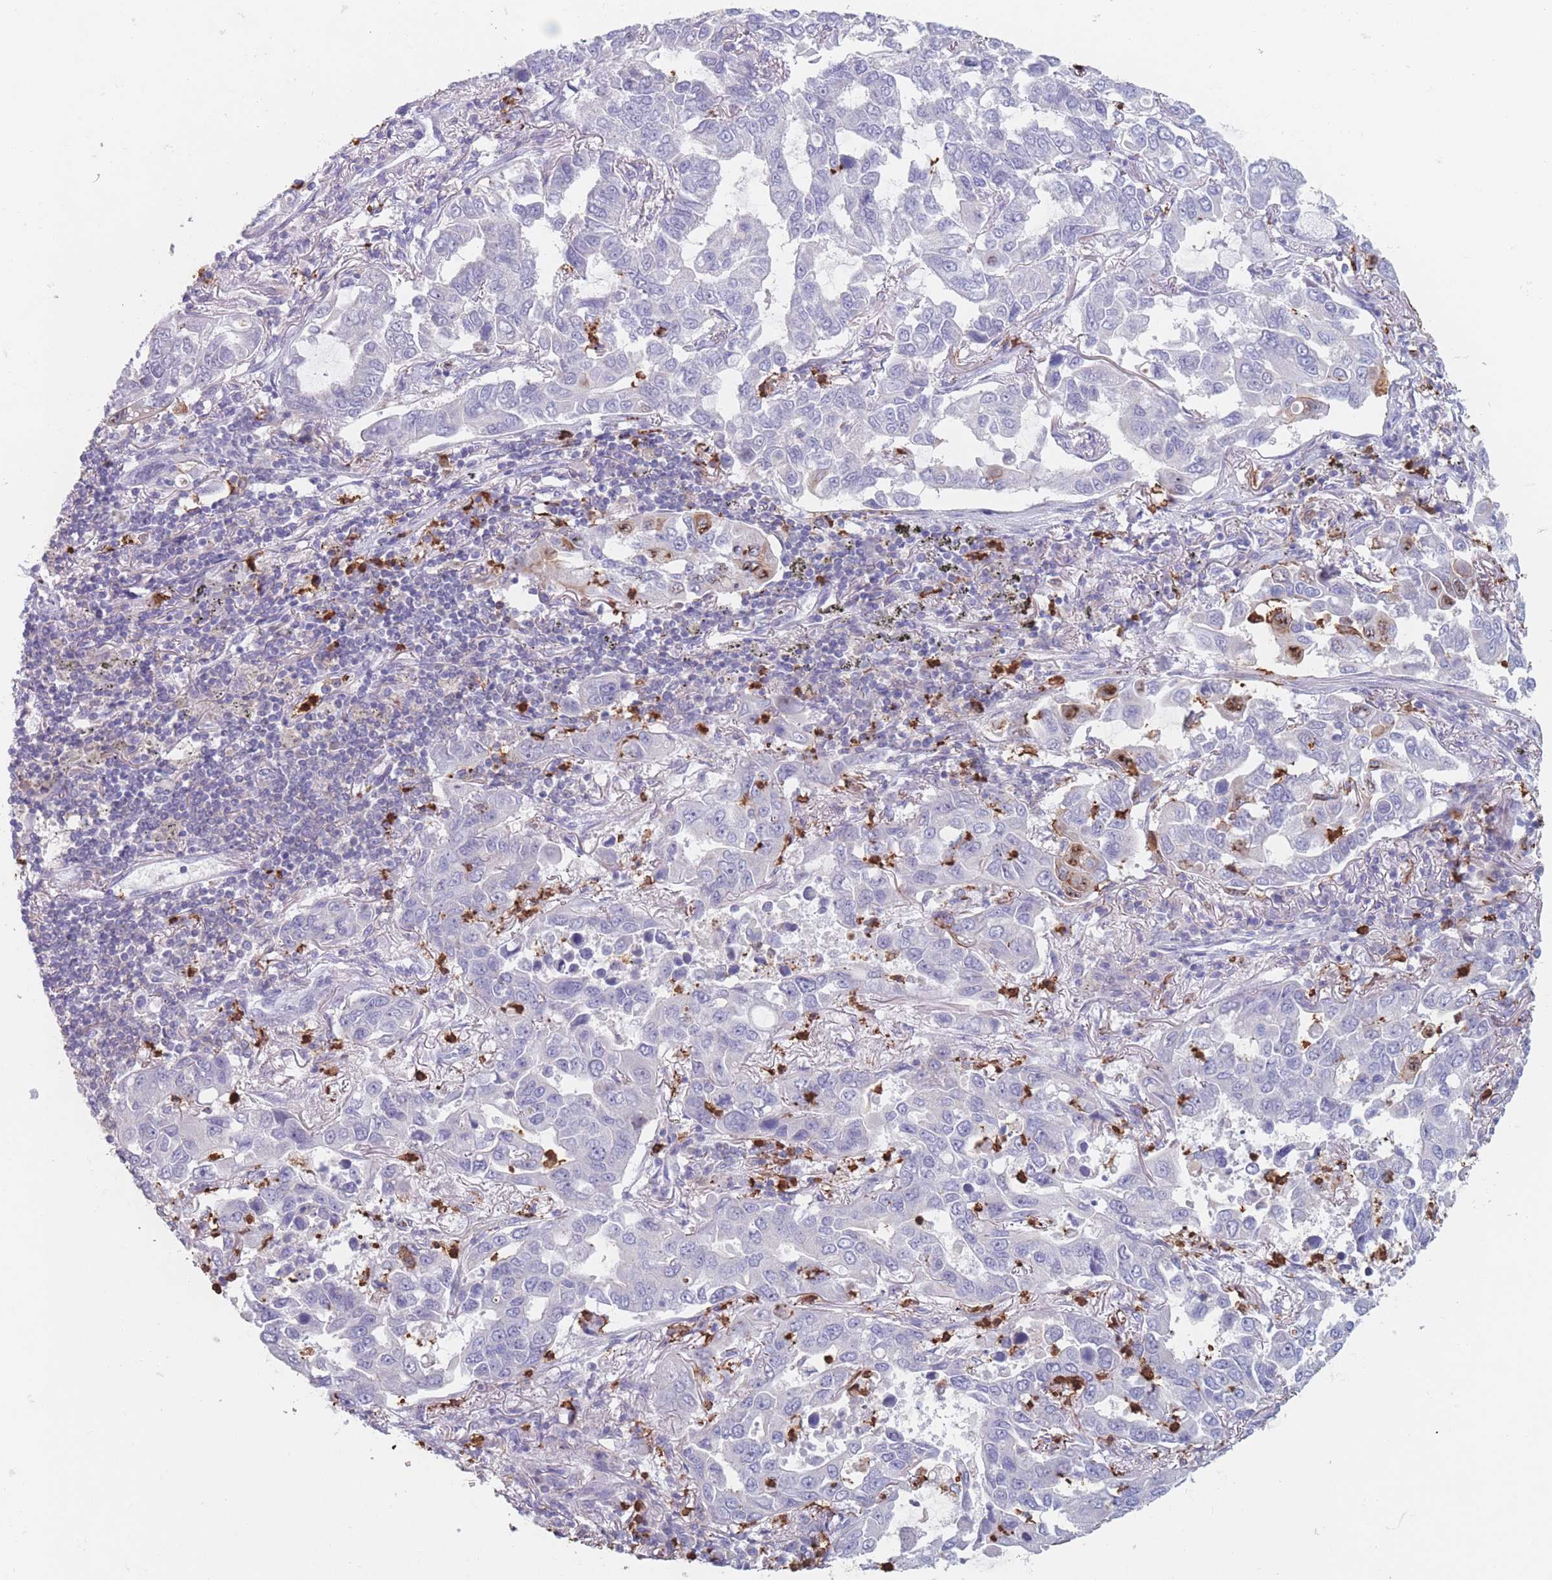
{"staining": {"intensity": "negative", "quantity": "none", "location": "none"}, "tissue": "lung cancer", "cell_type": "Tumor cells", "image_type": "cancer", "snomed": [{"axis": "morphology", "description": "Adenocarcinoma, NOS"}, {"axis": "topography", "description": "Lung"}], "caption": "IHC image of lung cancer (adenocarcinoma) stained for a protein (brown), which displays no positivity in tumor cells.", "gene": "ATP1A3", "patient": {"sex": "male", "age": 64}}